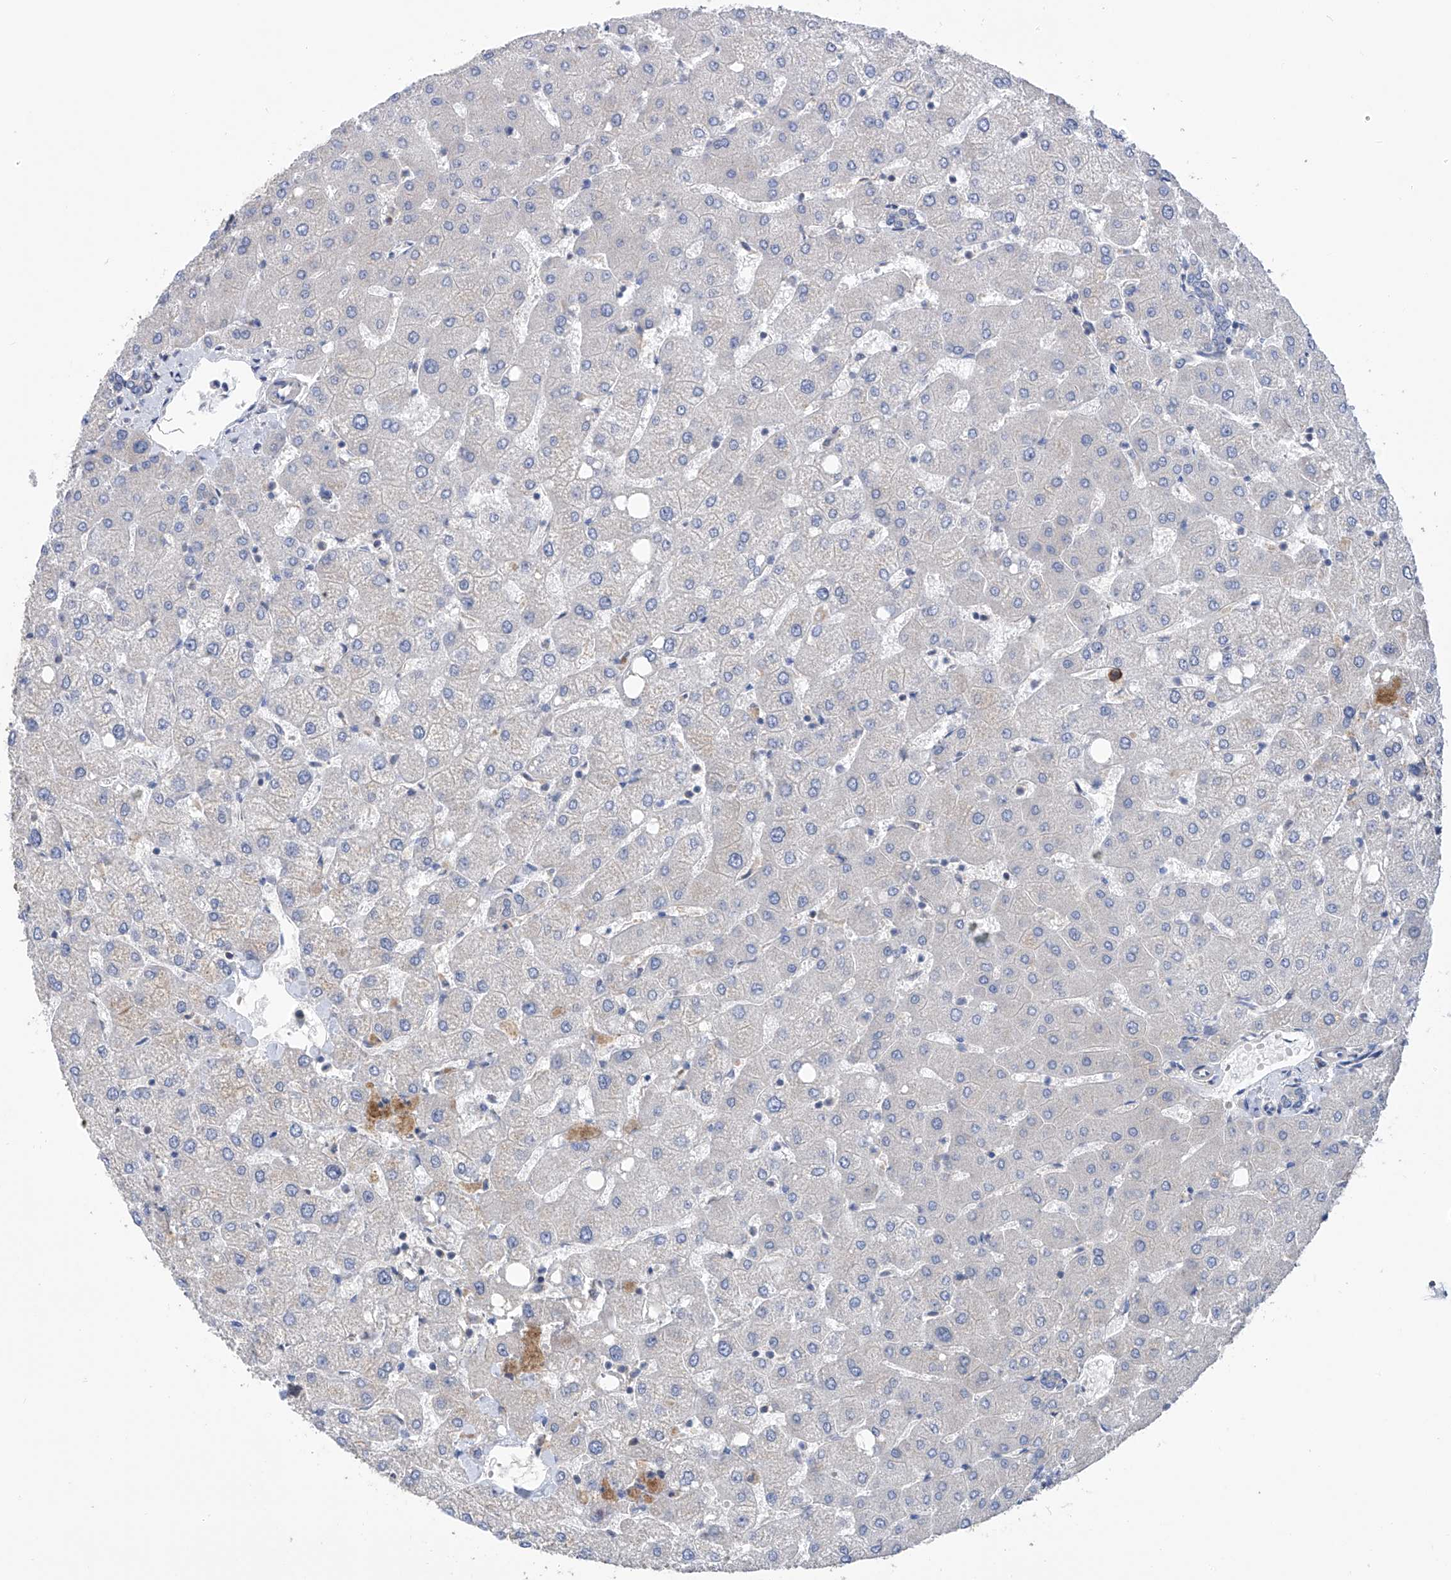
{"staining": {"intensity": "negative", "quantity": "none", "location": "none"}, "tissue": "liver", "cell_type": "Cholangiocytes", "image_type": "normal", "snomed": [{"axis": "morphology", "description": "Normal tissue, NOS"}, {"axis": "topography", "description": "Liver"}], "caption": "High power microscopy histopathology image of an immunohistochemistry micrograph of benign liver, revealing no significant expression in cholangiocytes. Nuclei are stained in blue.", "gene": "NUDT17", "patient": {"sex": "female", "age": 54}}